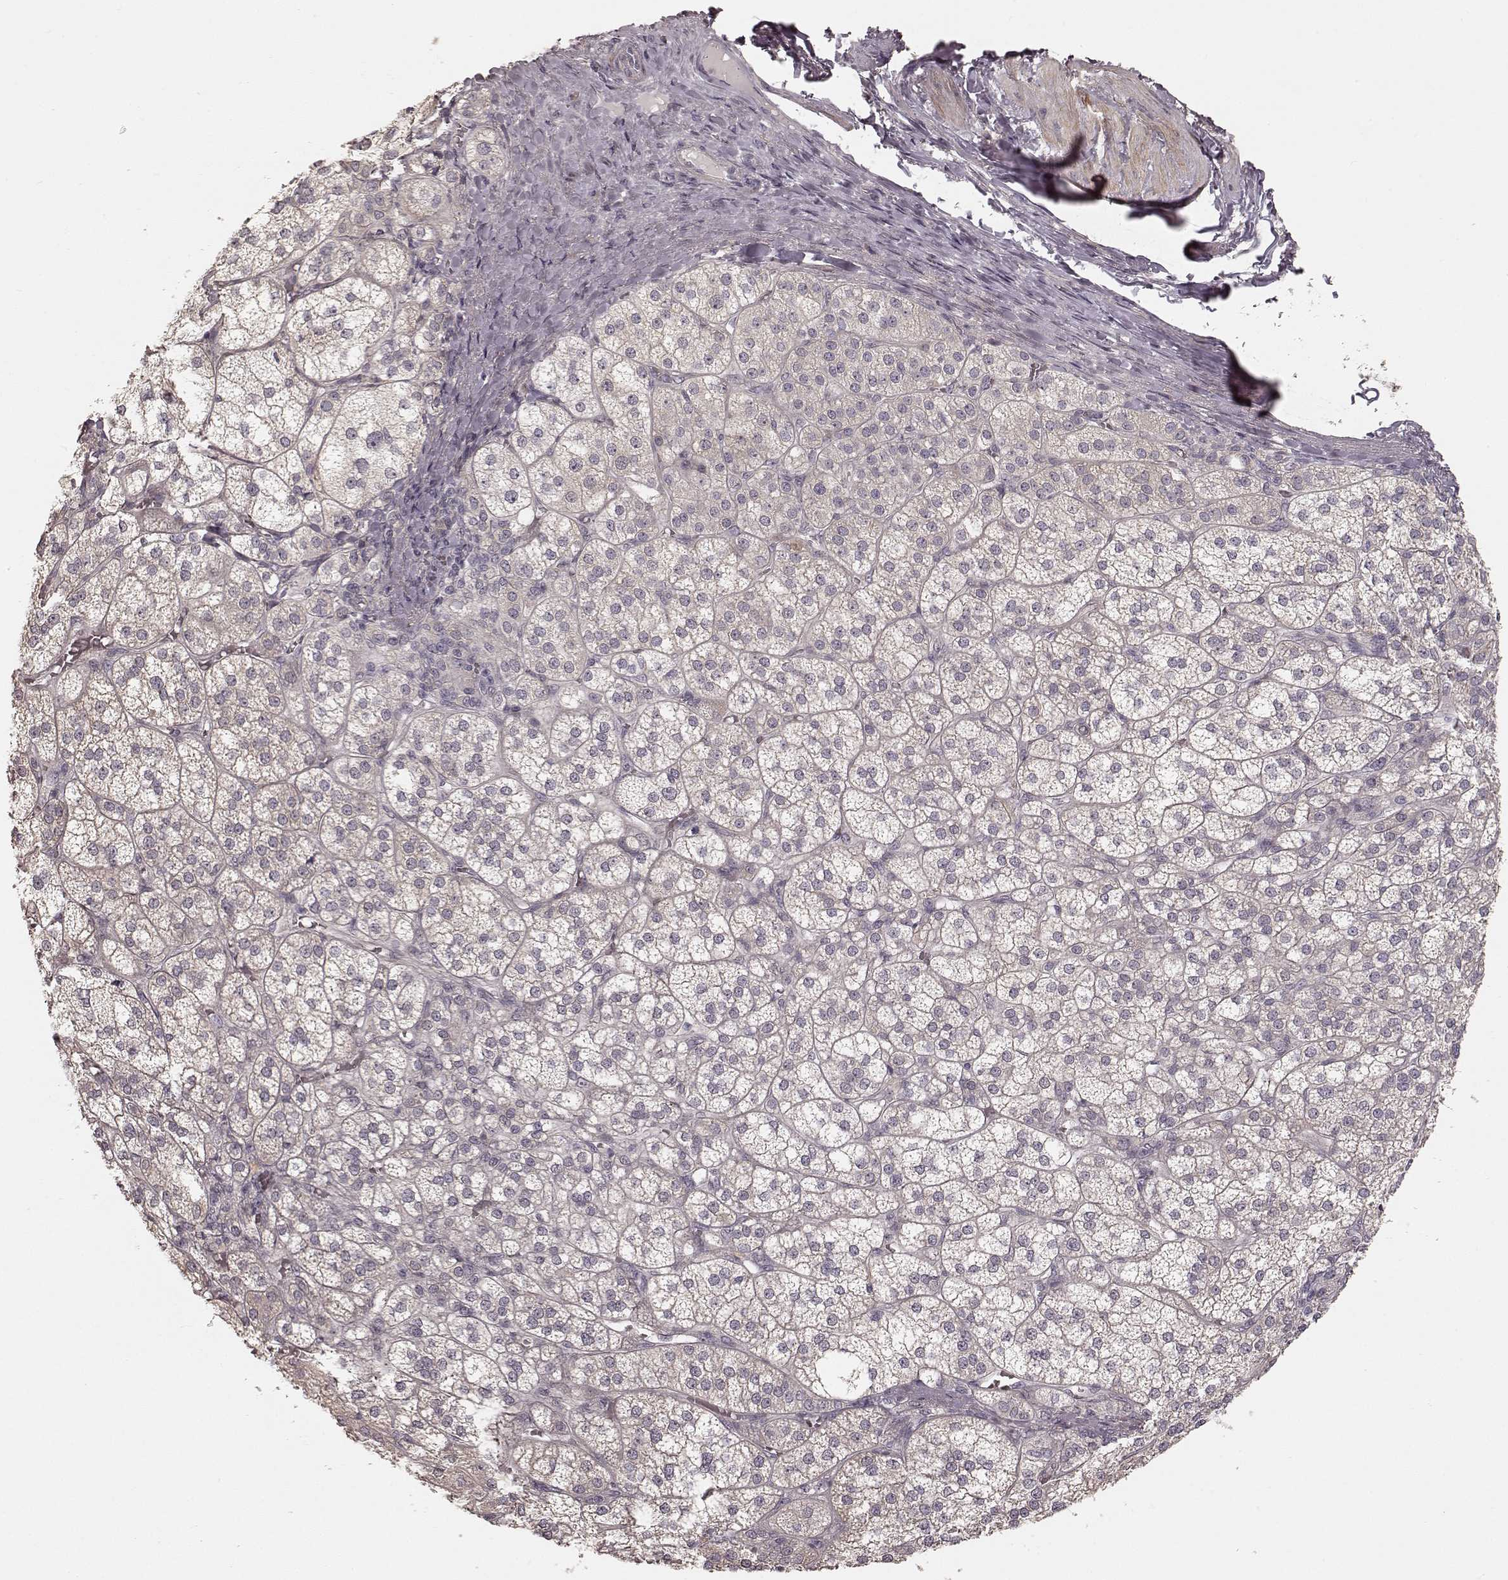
{"staining": {"intensity": "negative", "quantity": "none", "location": "none"}, "tissue": "adrenal gland", "cell_type": "Glandular cells", "image_type": "normal", "snomed": [{"axis": "morphology", "description": "Normal tissue, NOS"}, {"axis": "topography", "description": "Adrenal gland"}], "caption": "DAB immunohistochemical staining of benign human adrenal gland shows no significant positivity in glandular cells. Nuclei are stained in blue.", "gene": "KCNJ9", "patient": {"sex": "female", "age": 60}}